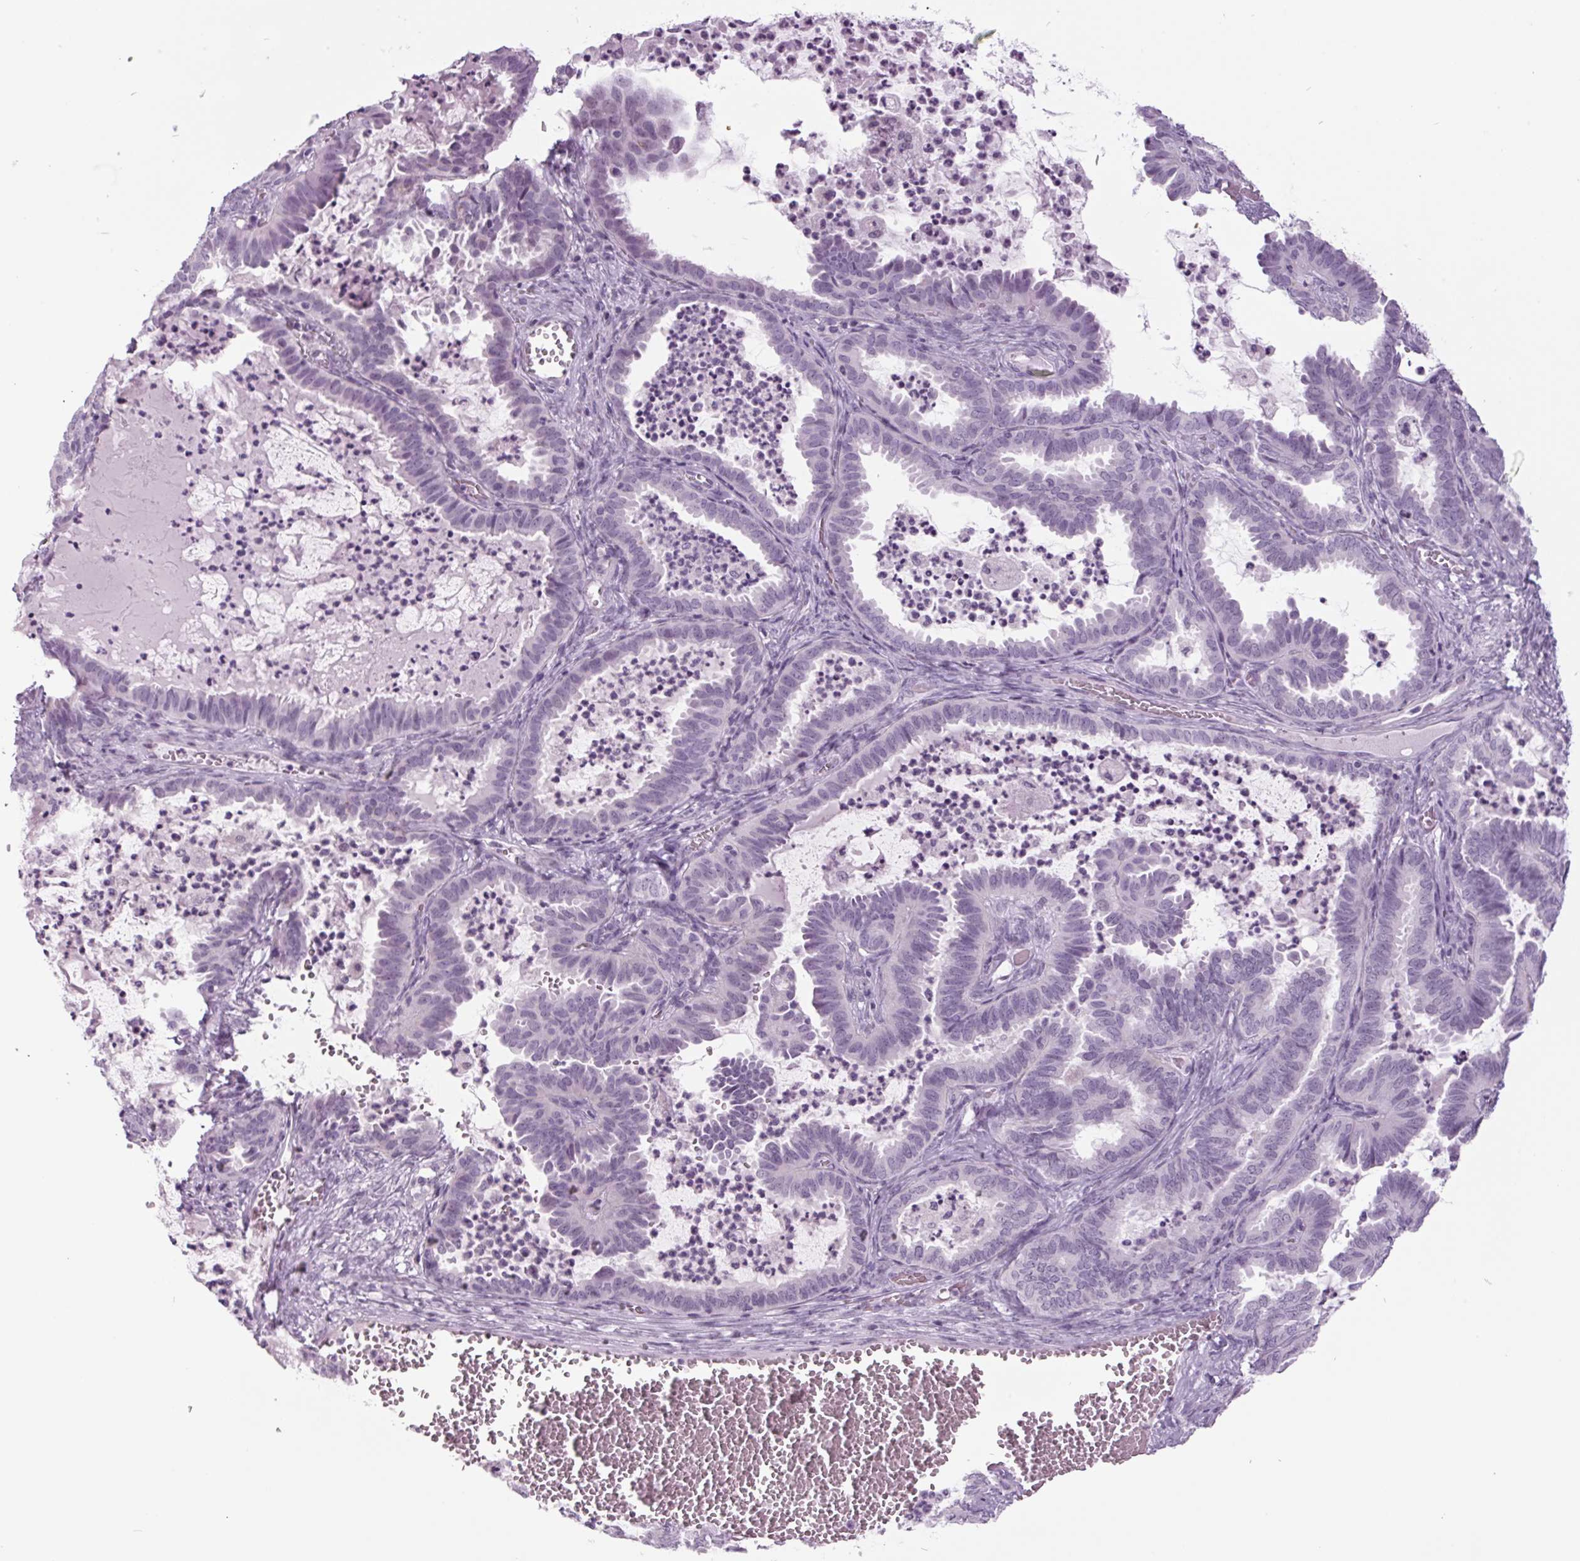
{"staining": {"intensity": "negative", "quantity": "none", "location": "none"}, "tissue": "ovarian cancer", "cell_type": "Tumor cells", "image_type": "cancer", "snomed": [{"axis": "morphology", "description": "Carcinoma, endometroid"}, {"axis": "topography", "description": "Ovary"}], "caption": "The image displays no staining of tumor cells in ovarian cancer.", "gene": "ODAD2", "patient": {"sex": "female", "age": 70}}